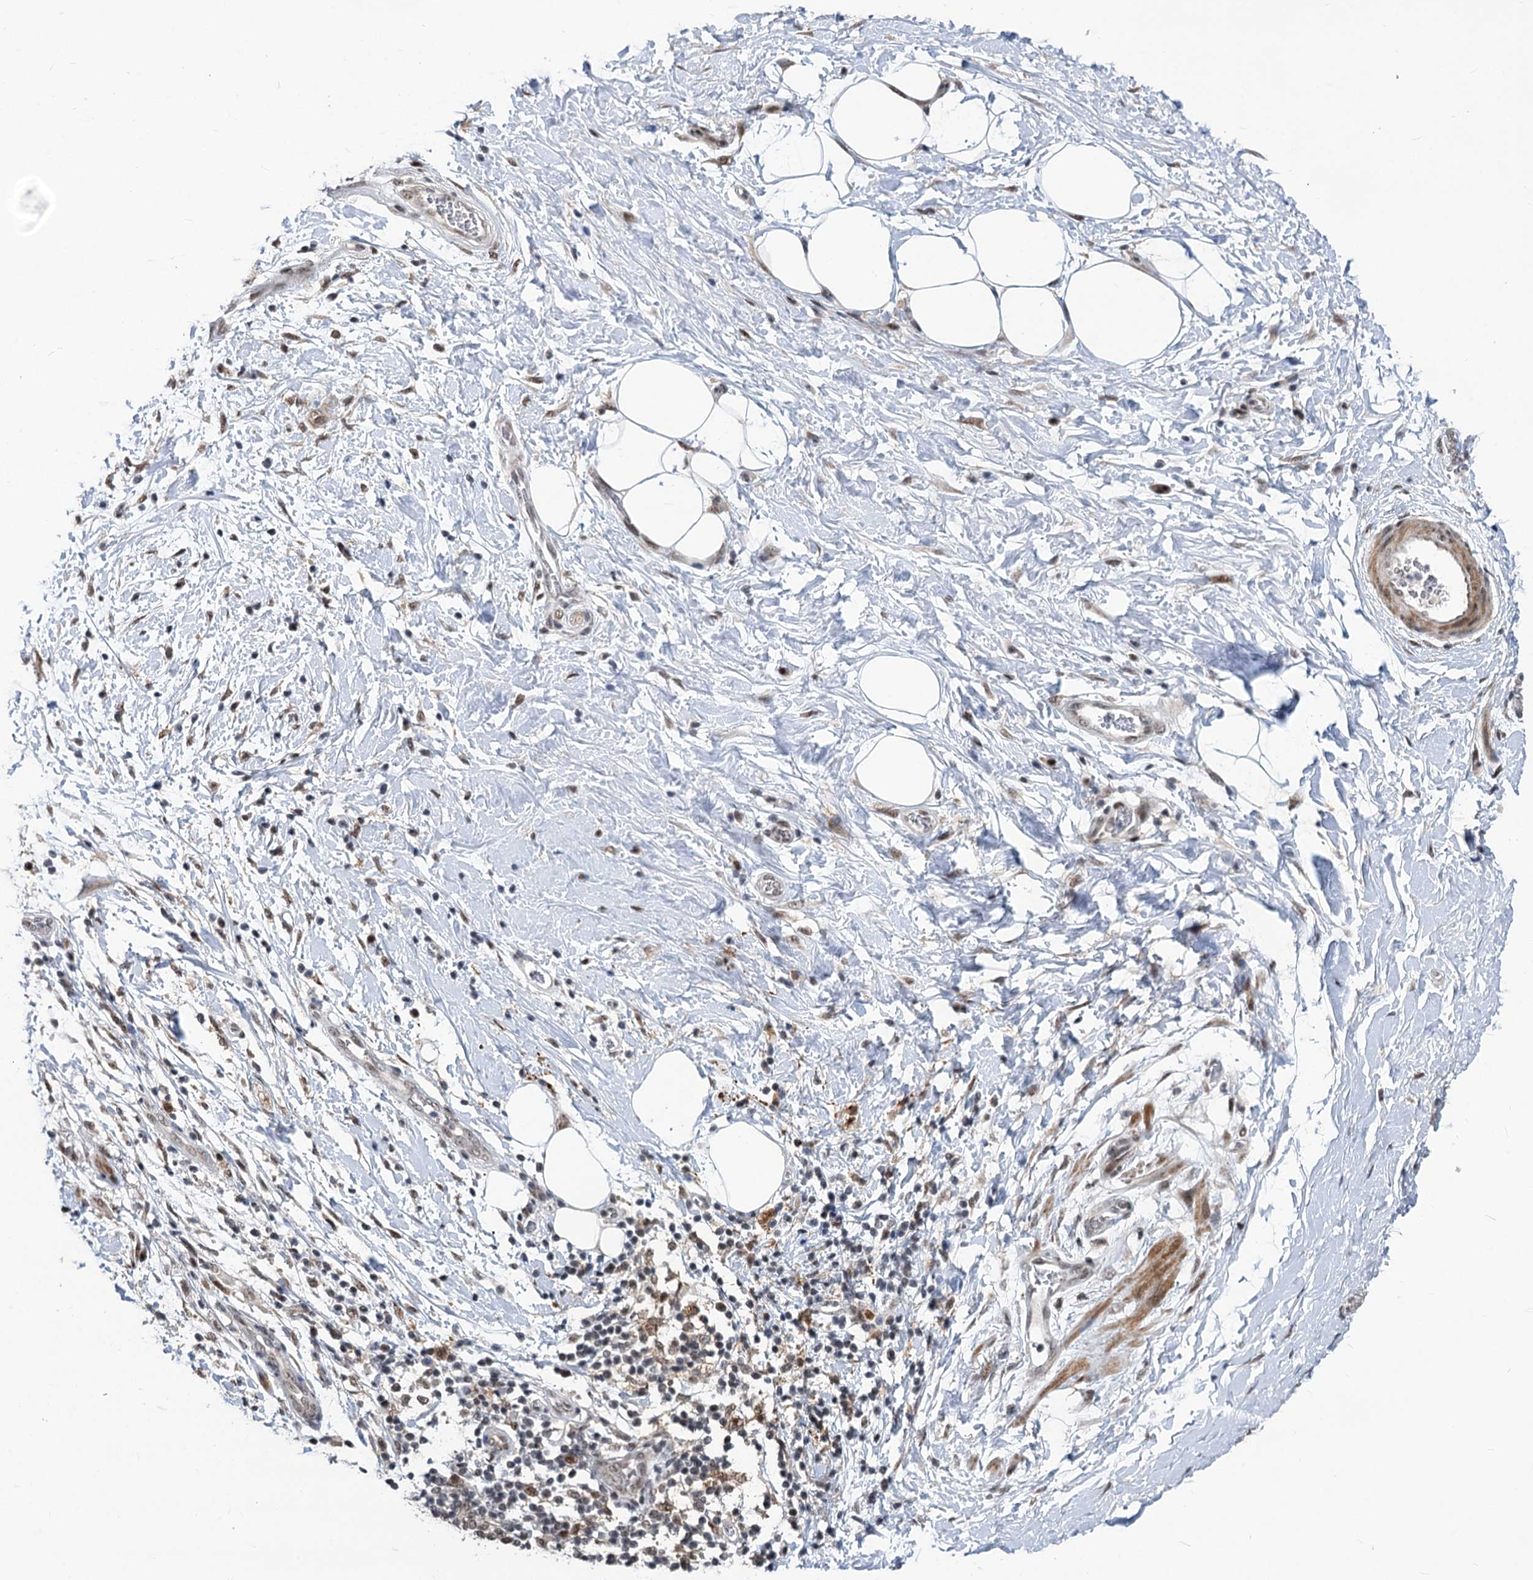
{"staining": {"intensity": "moderate", "quantity": ">75%", "location": "nuclear"}, "tissue": "adipose tissue", "cell_type": "Adipocytes", "image_type": "normal", "snomed": [{"axis": "morphology", "description": "Normal tissue, NOS"}, {"axis": "morphology", "description": "Adenocarcinoma, NOS"}, {"axis": "topography", "description": "Pancreas"}, {"axis": "topography", "description": "Peripheral nerve tissue"}], "caption": "About >75% of adipocytes in benign adipose tissue show moderate nuclear protein expression as visualized by brown immunohistochemical staining.", "gene": "PHF8", "patient": {"sex": "male", "age": 59}}